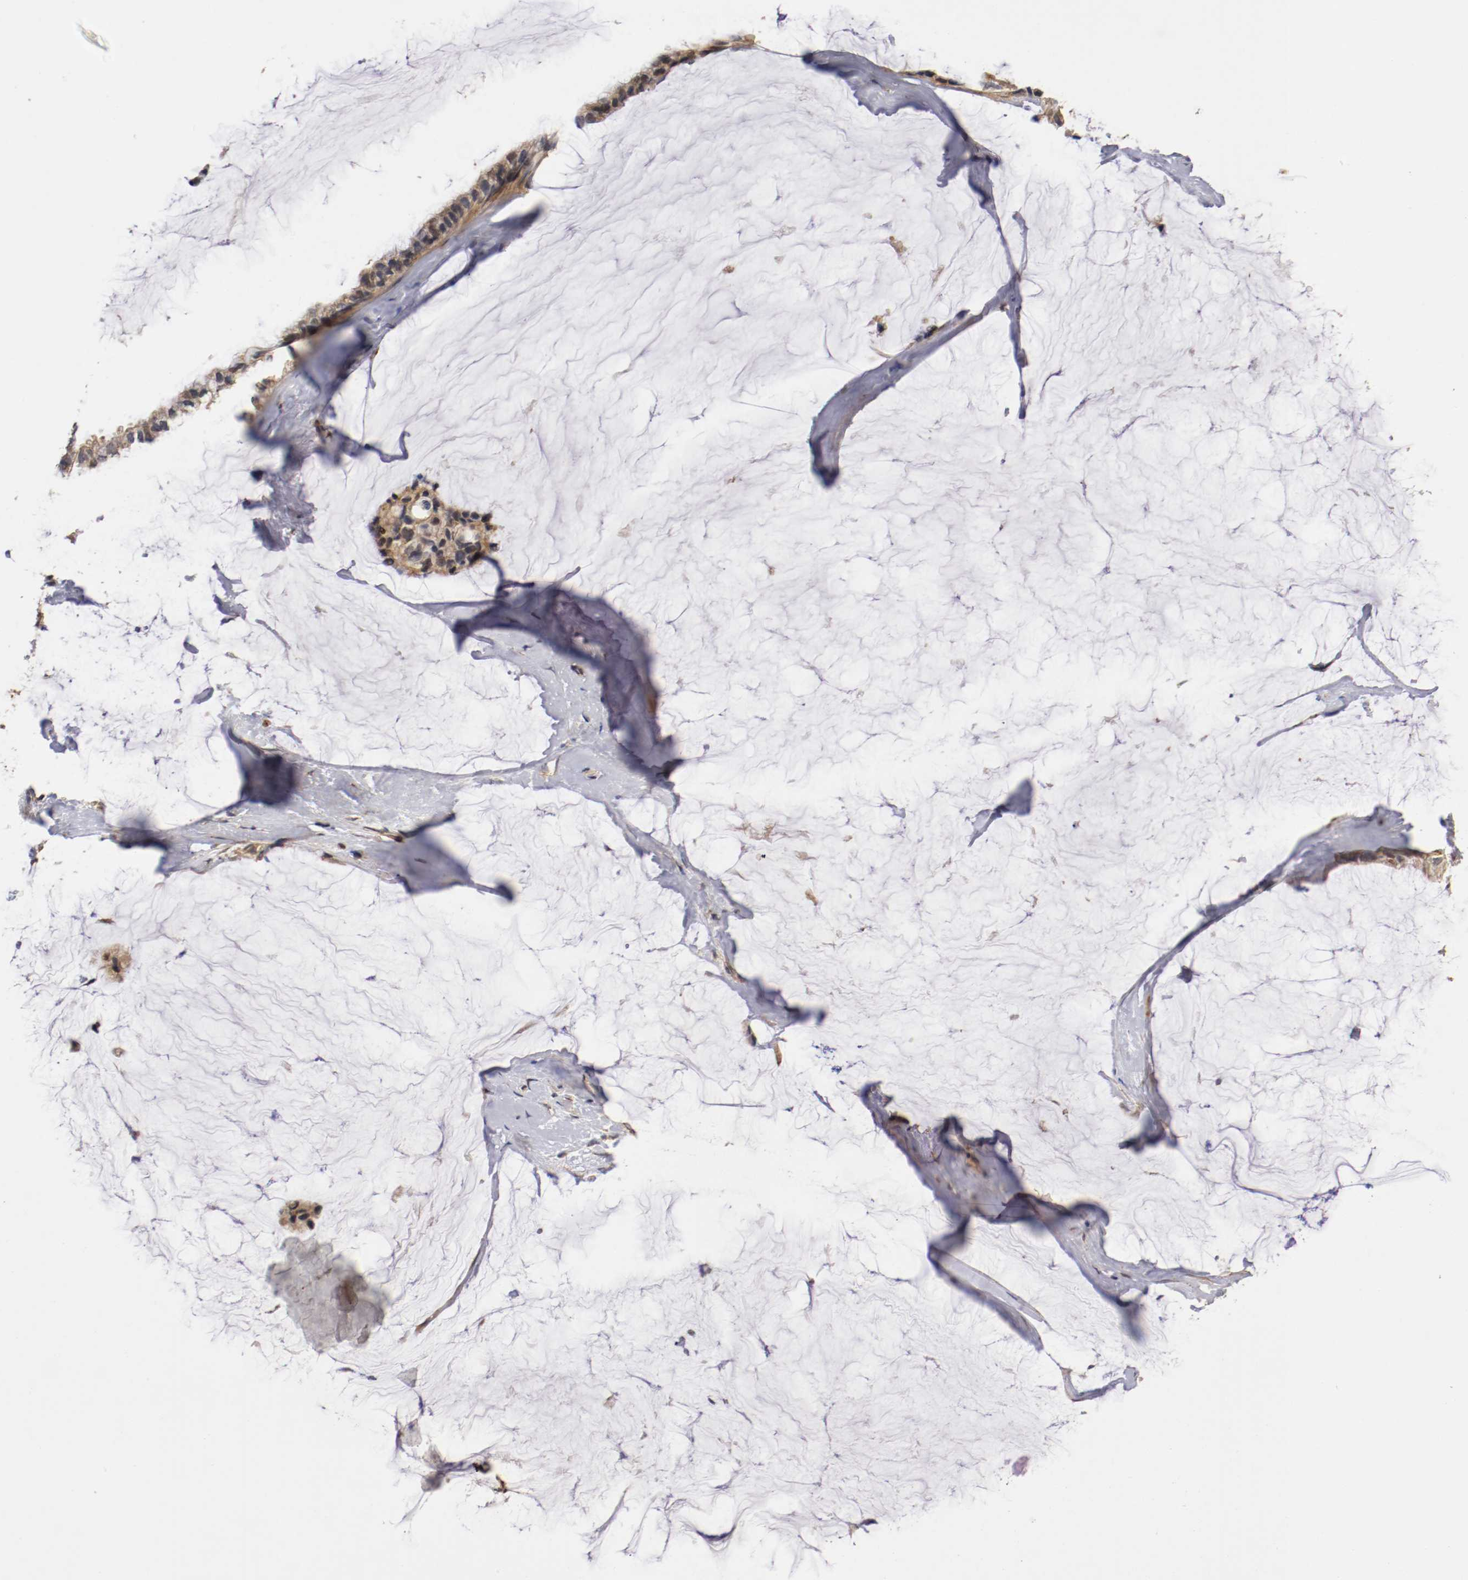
{"staining": {"intensity": "moderate", "quantity": "25%-75%", "location": "cytoplasmic/membranous,nuclear"}, "tissue": "ovarian cancer", "cell_type": "Tumor cells", "image_type": "cancer", "snomed": [{"axis": "morphology", "description": "Cystadenocarcinoma, mucinous, NOS"}, {"axis": "topography", "description": "Ovary"}], "caption": "Immunohistochemical staining of human ovarian cancer shows medium levels of moderate cytoplasmic/membranous and nuclear expression in approximately 25%-75% of tumor cells.", "gene": "TNFRSF1B", "patient": {"sex": "female", "age": 39}}